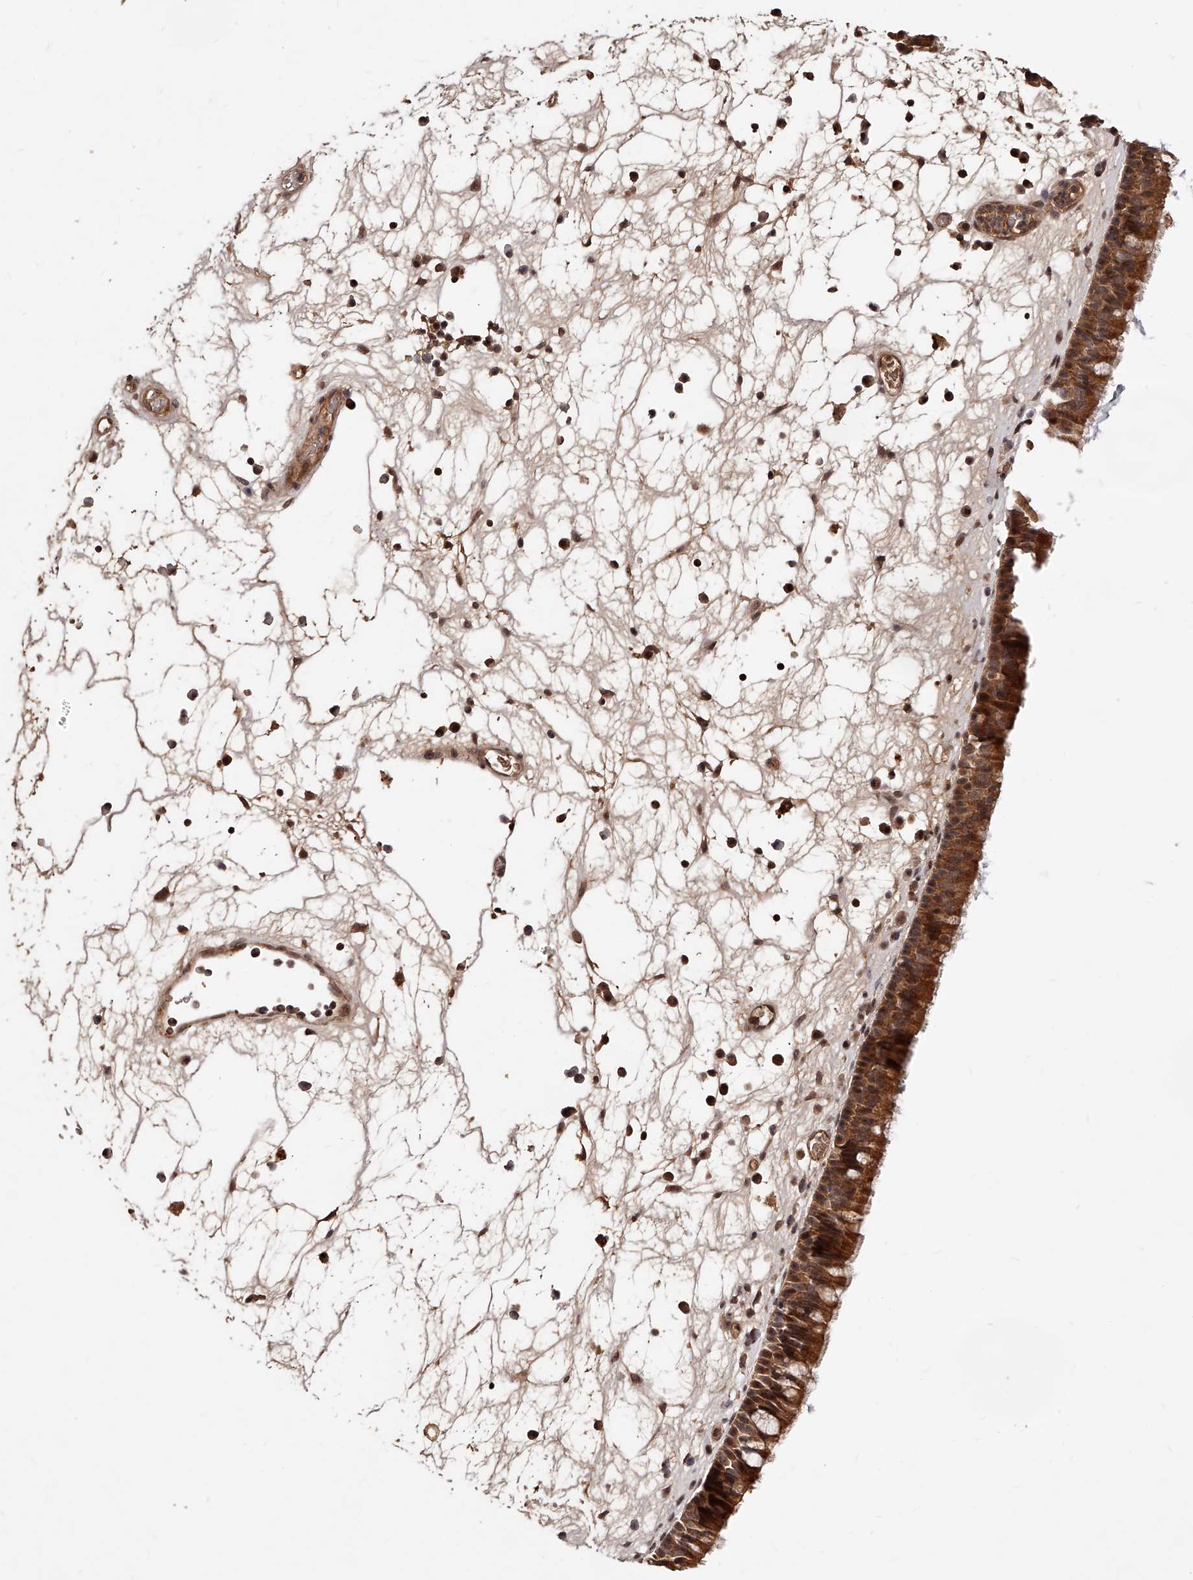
{"staining": {"intensity": "strong", "quantity": ">75%", "location": "cytoplasmic/membranous"}, "tissue": "nasopharynx", "cell_type": "Respiratory epithelial cells", "image_type": "normal", "snomed": [{"axis": "morphology", "description": "Normal tissue, NOS"}, {"axis": "morphology", "description": "Inflammation, NOS"}, {"axis": "morphology", "description": "Malignant melanoma, Metastatic site"}, {"axis": "topography", "description": "Nasopharynx"}], "caption": "High-power microscopy captured an immunohistochemistry (IHC) micrograph of normal nasopharynx, revealing strong cytoplasmic/membranous positivity in approximately >75% of respiratory epithelial cells. The staining was performed using DAB, with brown indicating positive protein expression. Nuclei are stained blue with hematoxylin.", "gene": "CUL7", "patient": {"sex": "male", "age": 70}}